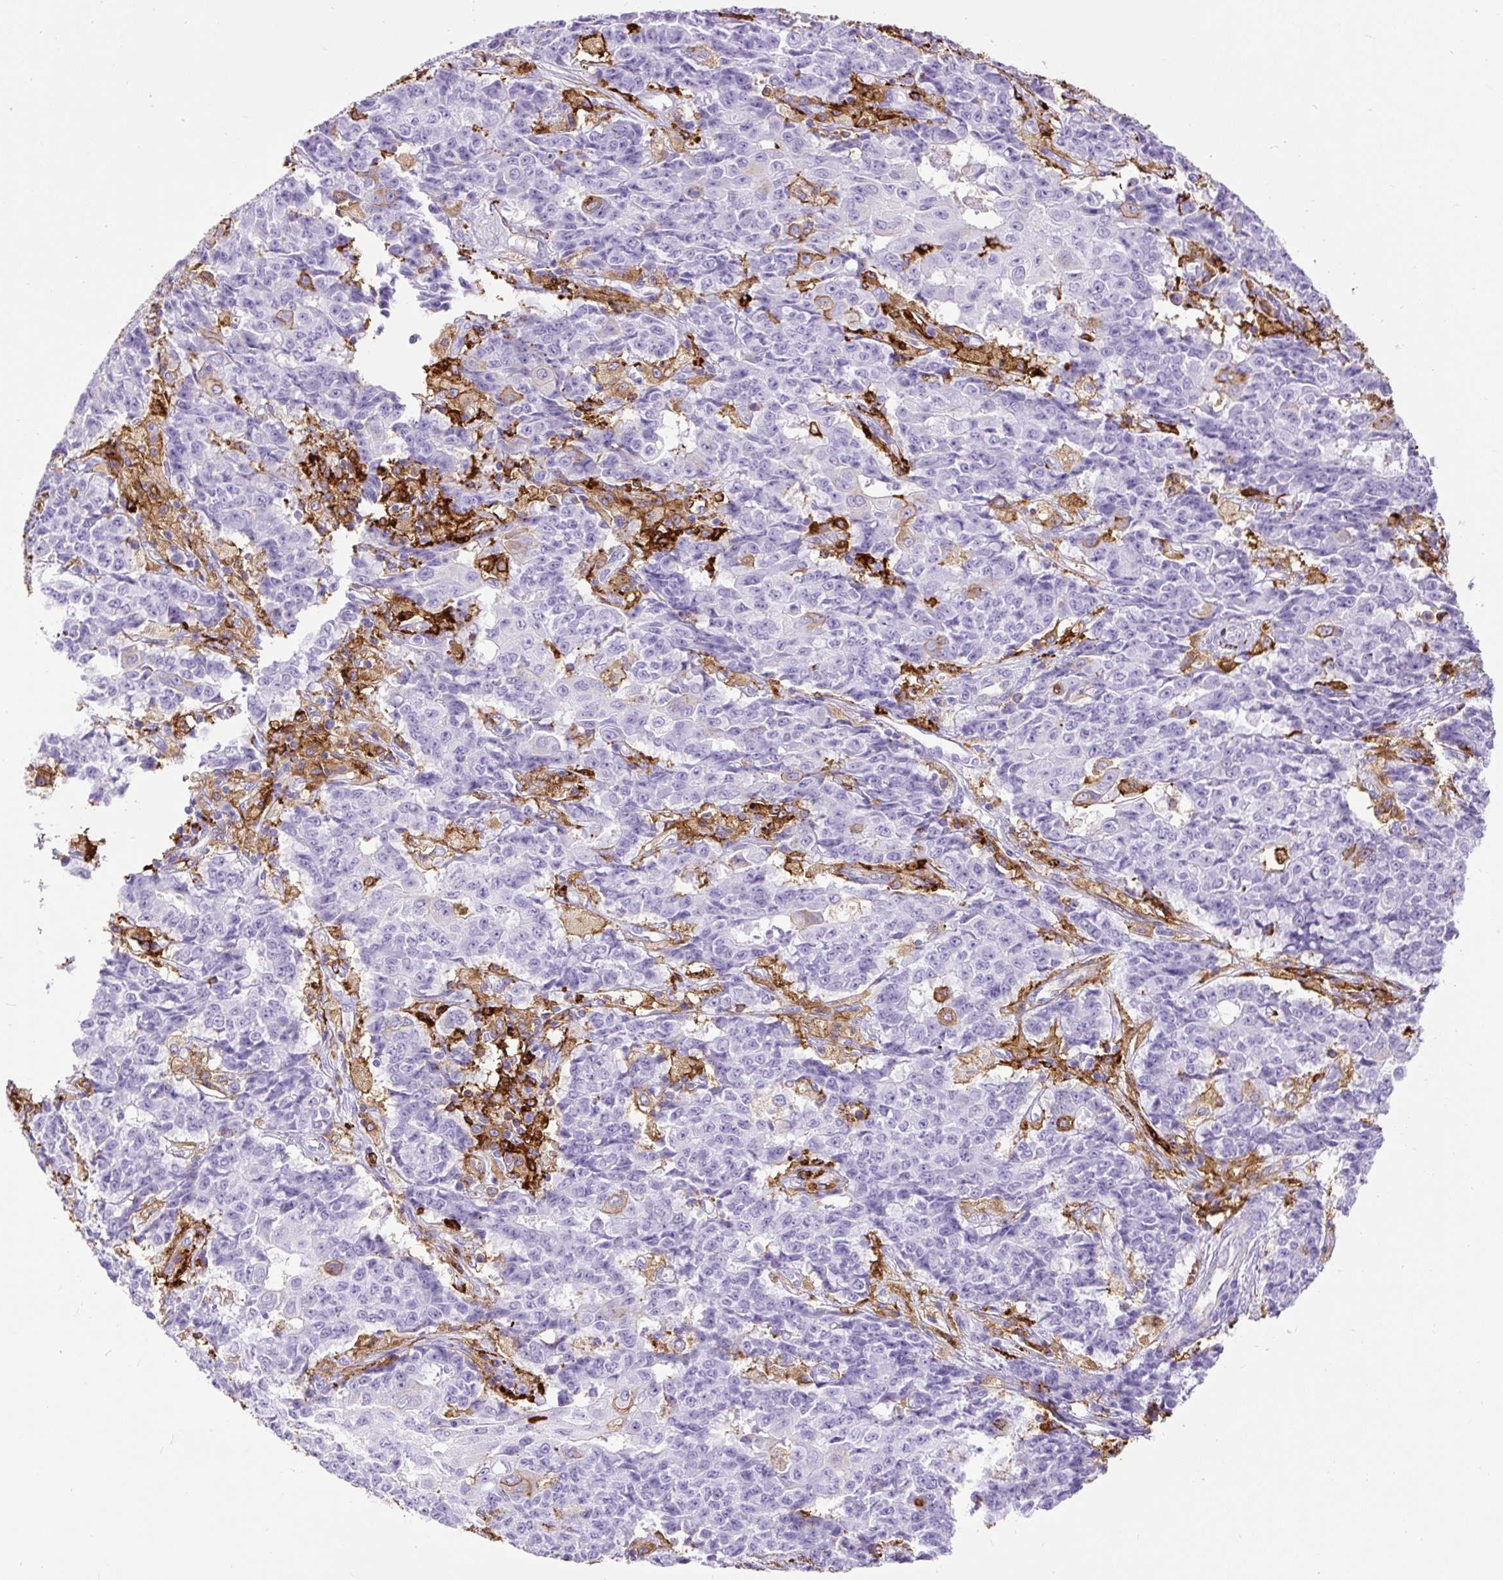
{"staining": {"intensity": "negative", "quantity": "none", "location": "none"}, "tissue": "ovarian cancer", "cell_type": "Tumor cells", "image_type": "cancer", "snomed": [{"axis": "morphology", "description": "Carcinoma, endometroid"}, {"axis": "topography", "description": "Ovary"}], "caption": "The immunohistochemistry photomicrograph has no significant expression in tumor cells of ovarian cancer tissue. (Brightfield microscopy of DAB (3,3'-diaminobenzidine) immunohistochemistry at high magnification).", "gene": "HLA-DRA", "patient": {"sex": "female", "age": 42}}